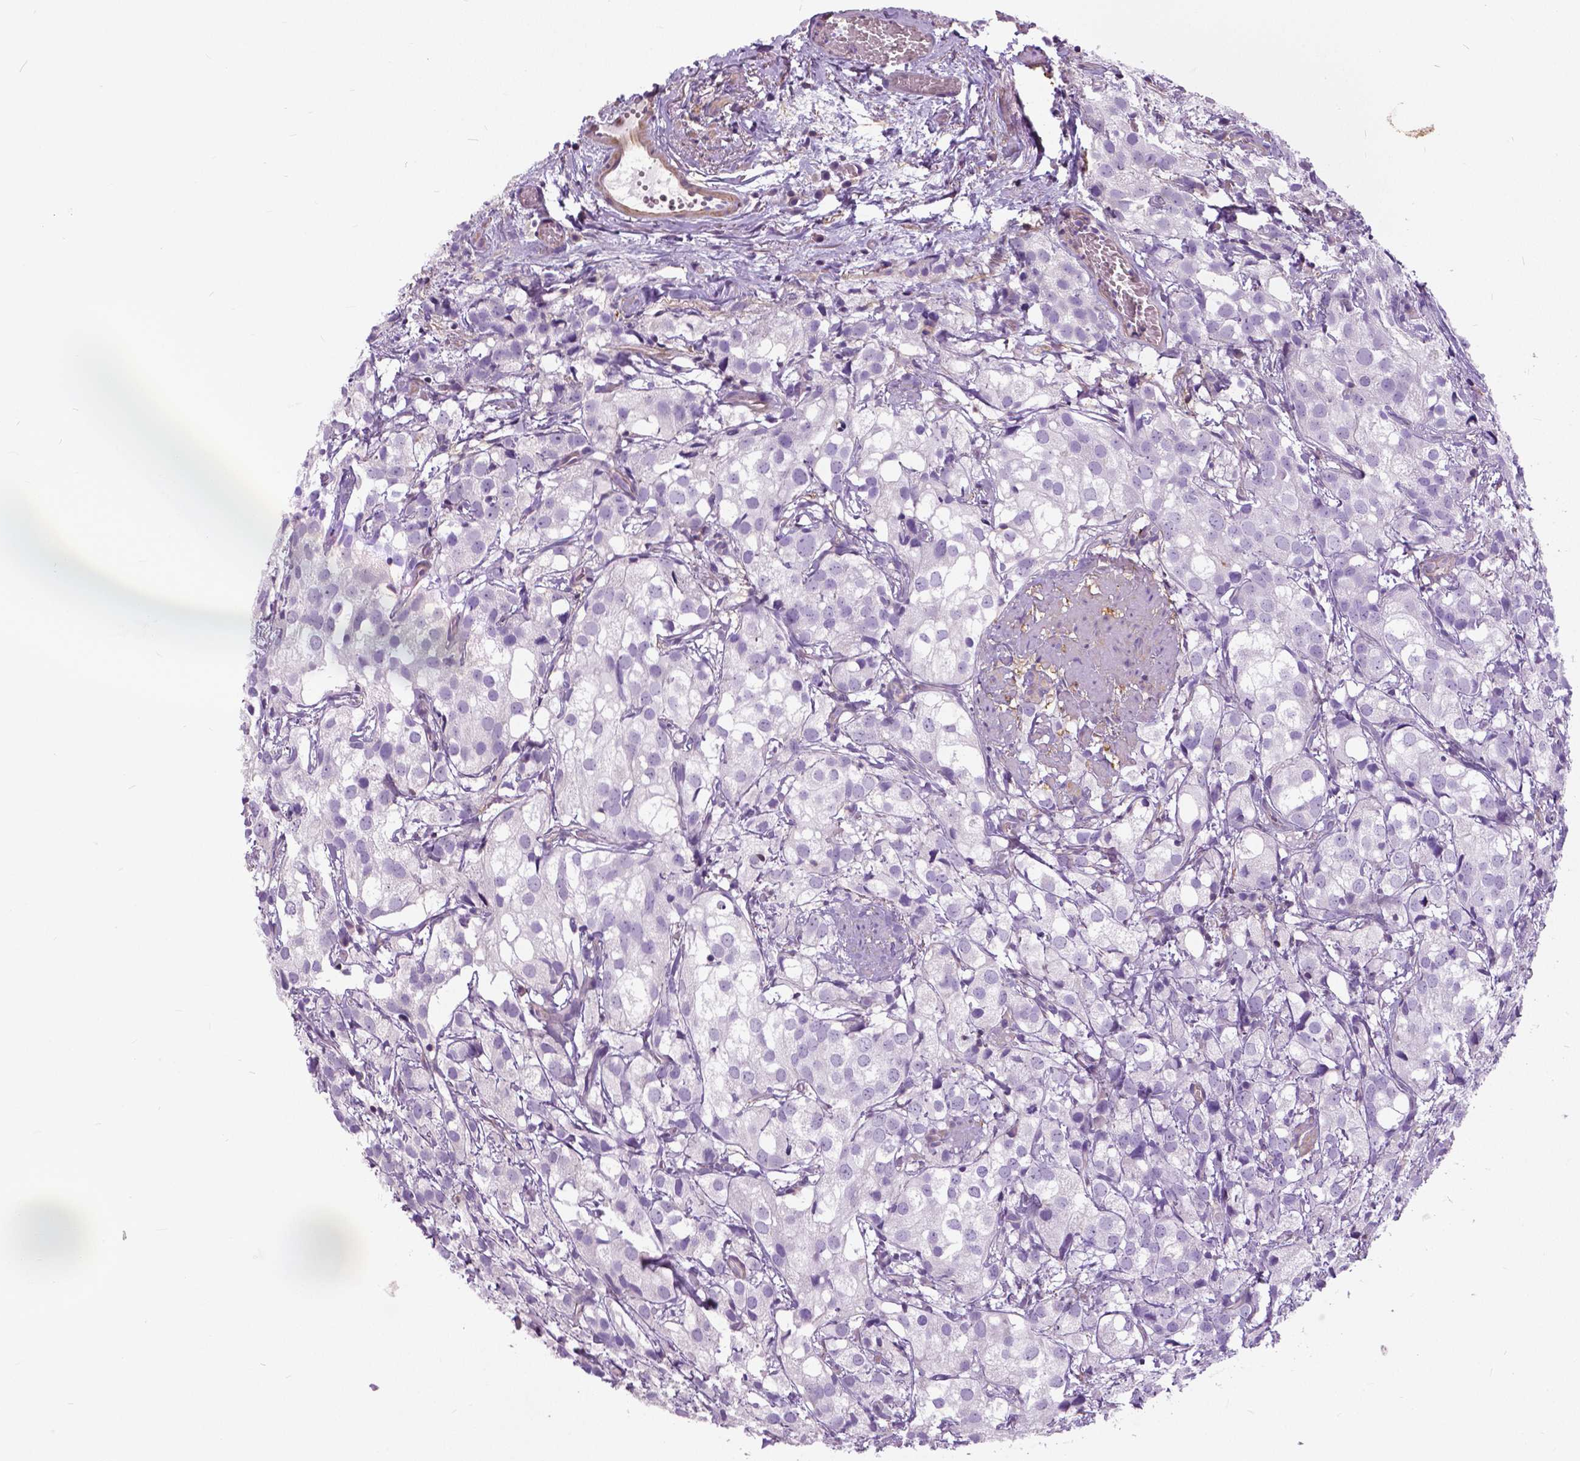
{"staining": {"intensity": "negative", "quantity": "none", "location": "none"}, "tissue": "prostate cancer", "cell_type": "Tumor cells", "image_type": "cancer", "snomed": [{"axis": "morphology", "description": "Adenocarcinoma, High grade"}, {"axis": "topography", "description": "Prostate"}], "caption": "Histopathology image shows no protein positivity in tumor cells of prostate cancer tissue.", "gene": "ANXA13", "patient": {"sex": "male", "age": 86}}